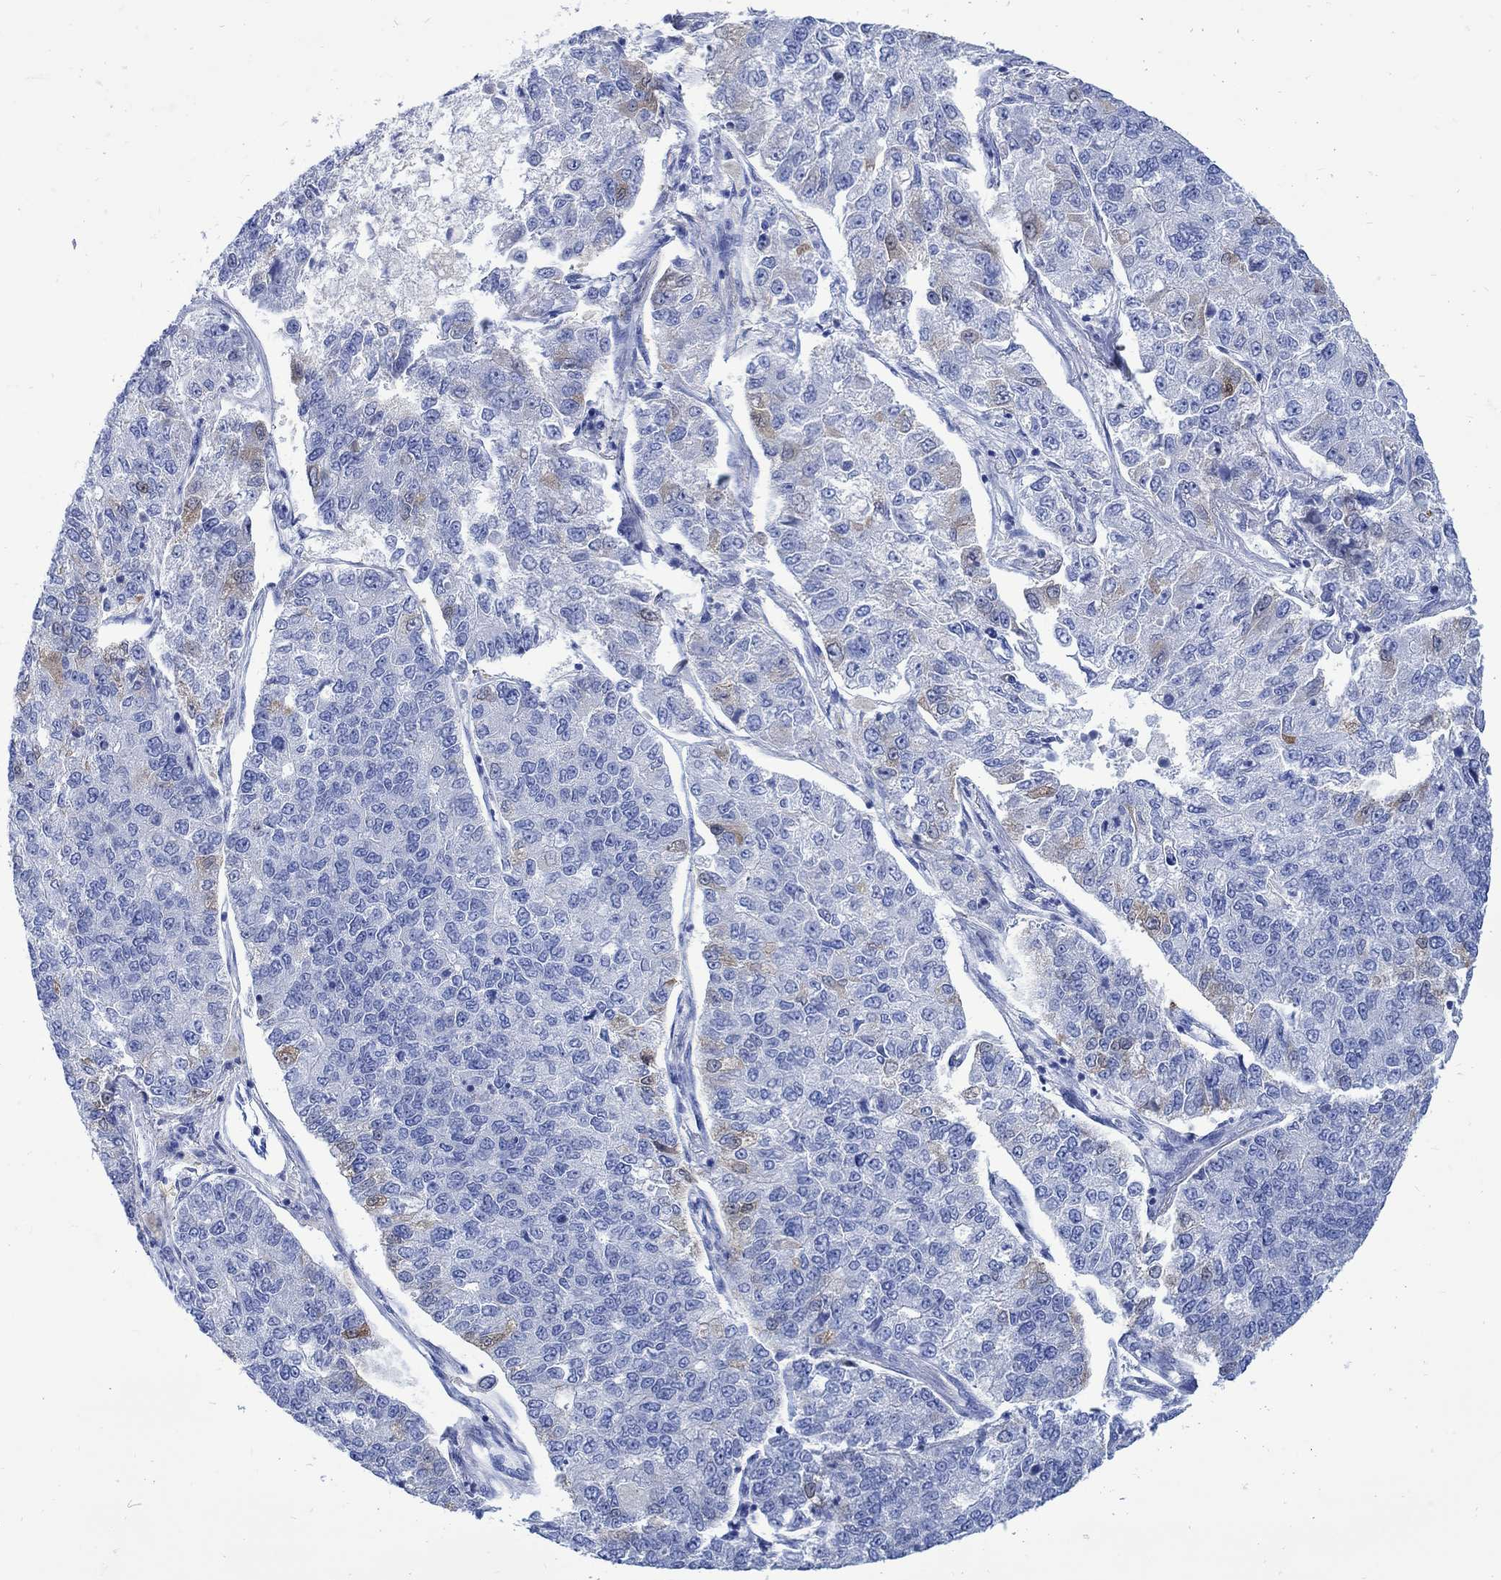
{"staining": {"intensity": "moderate", "quantity": "<25%", "location": "cytoplasmic/membranous"}, "tissue": "lung cancer", "cell_type": "Tumor cells", "image_type": "cancer", "snomed": [{"axis": "morphology", "description": "Adenocarcinoma, NOS"}, {"axis": "topography", "description": "Lung"}], "caption": "Human lung cancer (adenocarcinoma) stained with a brown dye displays moderate cytoplasmic/membranous positive staining in approximately <25% of tumor cells.", "gene": "CPLX2", "patient": {"sex": "male", "age": 49}}